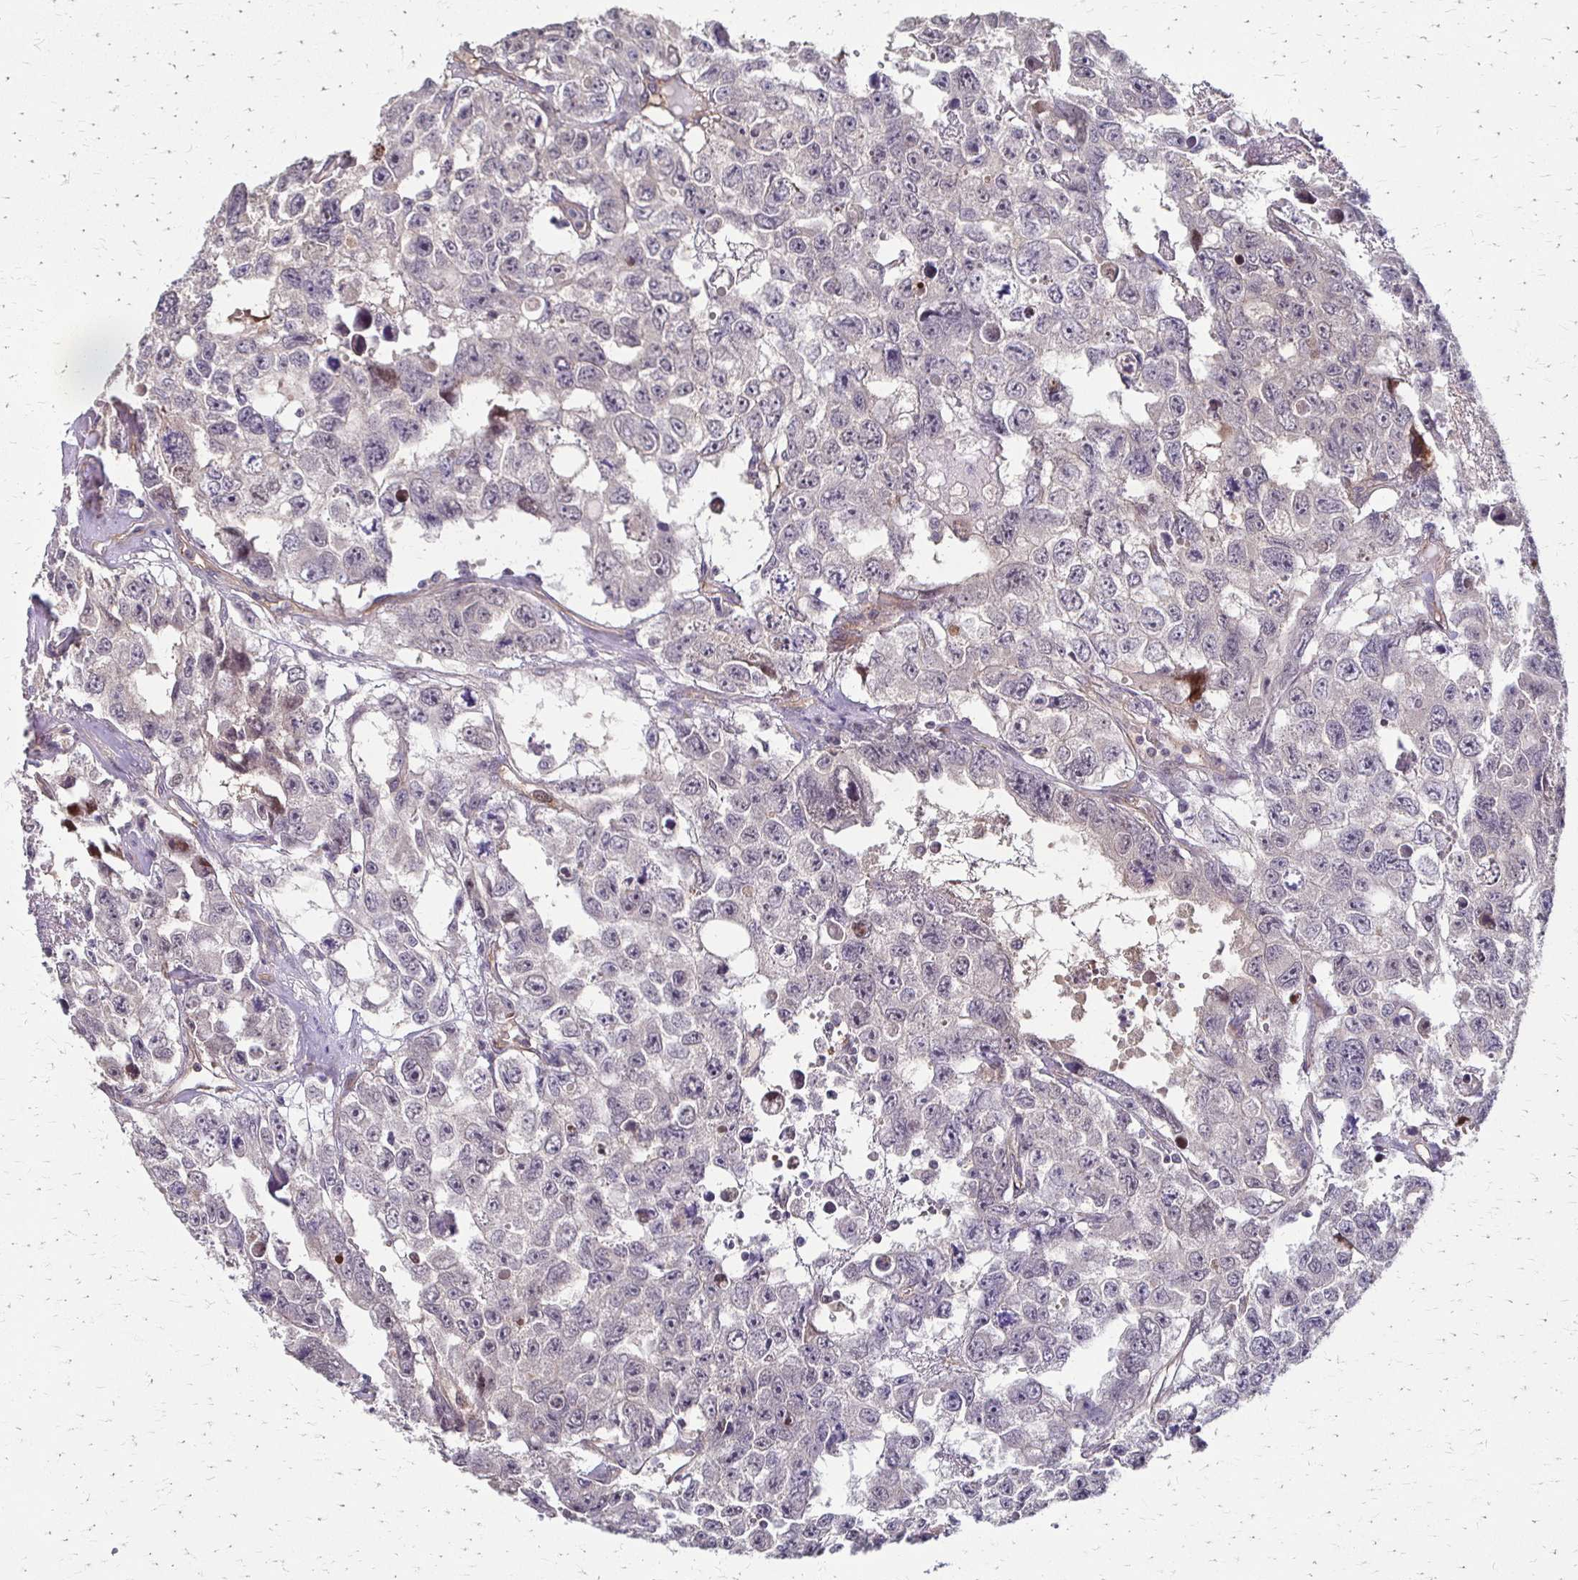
{"staining": {"intensity": "negative", "quantity": "none", "location": "none"}, "tissue": "testis cancer", "cell_type": "Tumor cells", "image_type": "cancer", "snomed": [{"axis": "morphology", "description": "Seminoma, NOS"}, {"axis": "topography", "description": "Testis"}], "caption": "A high-resolution histopathology image shows immunohistochemistry (IHC) staining of seminoma (testis), which displays no significant expression in tumor cells. (Brightfield microscopy of DAB (3,3'-diaminobenzidine) immunohistochemistry (IHC) at high magnification).", "gene": "CFL2", "patient": {"sex": "male", "age": 26}}